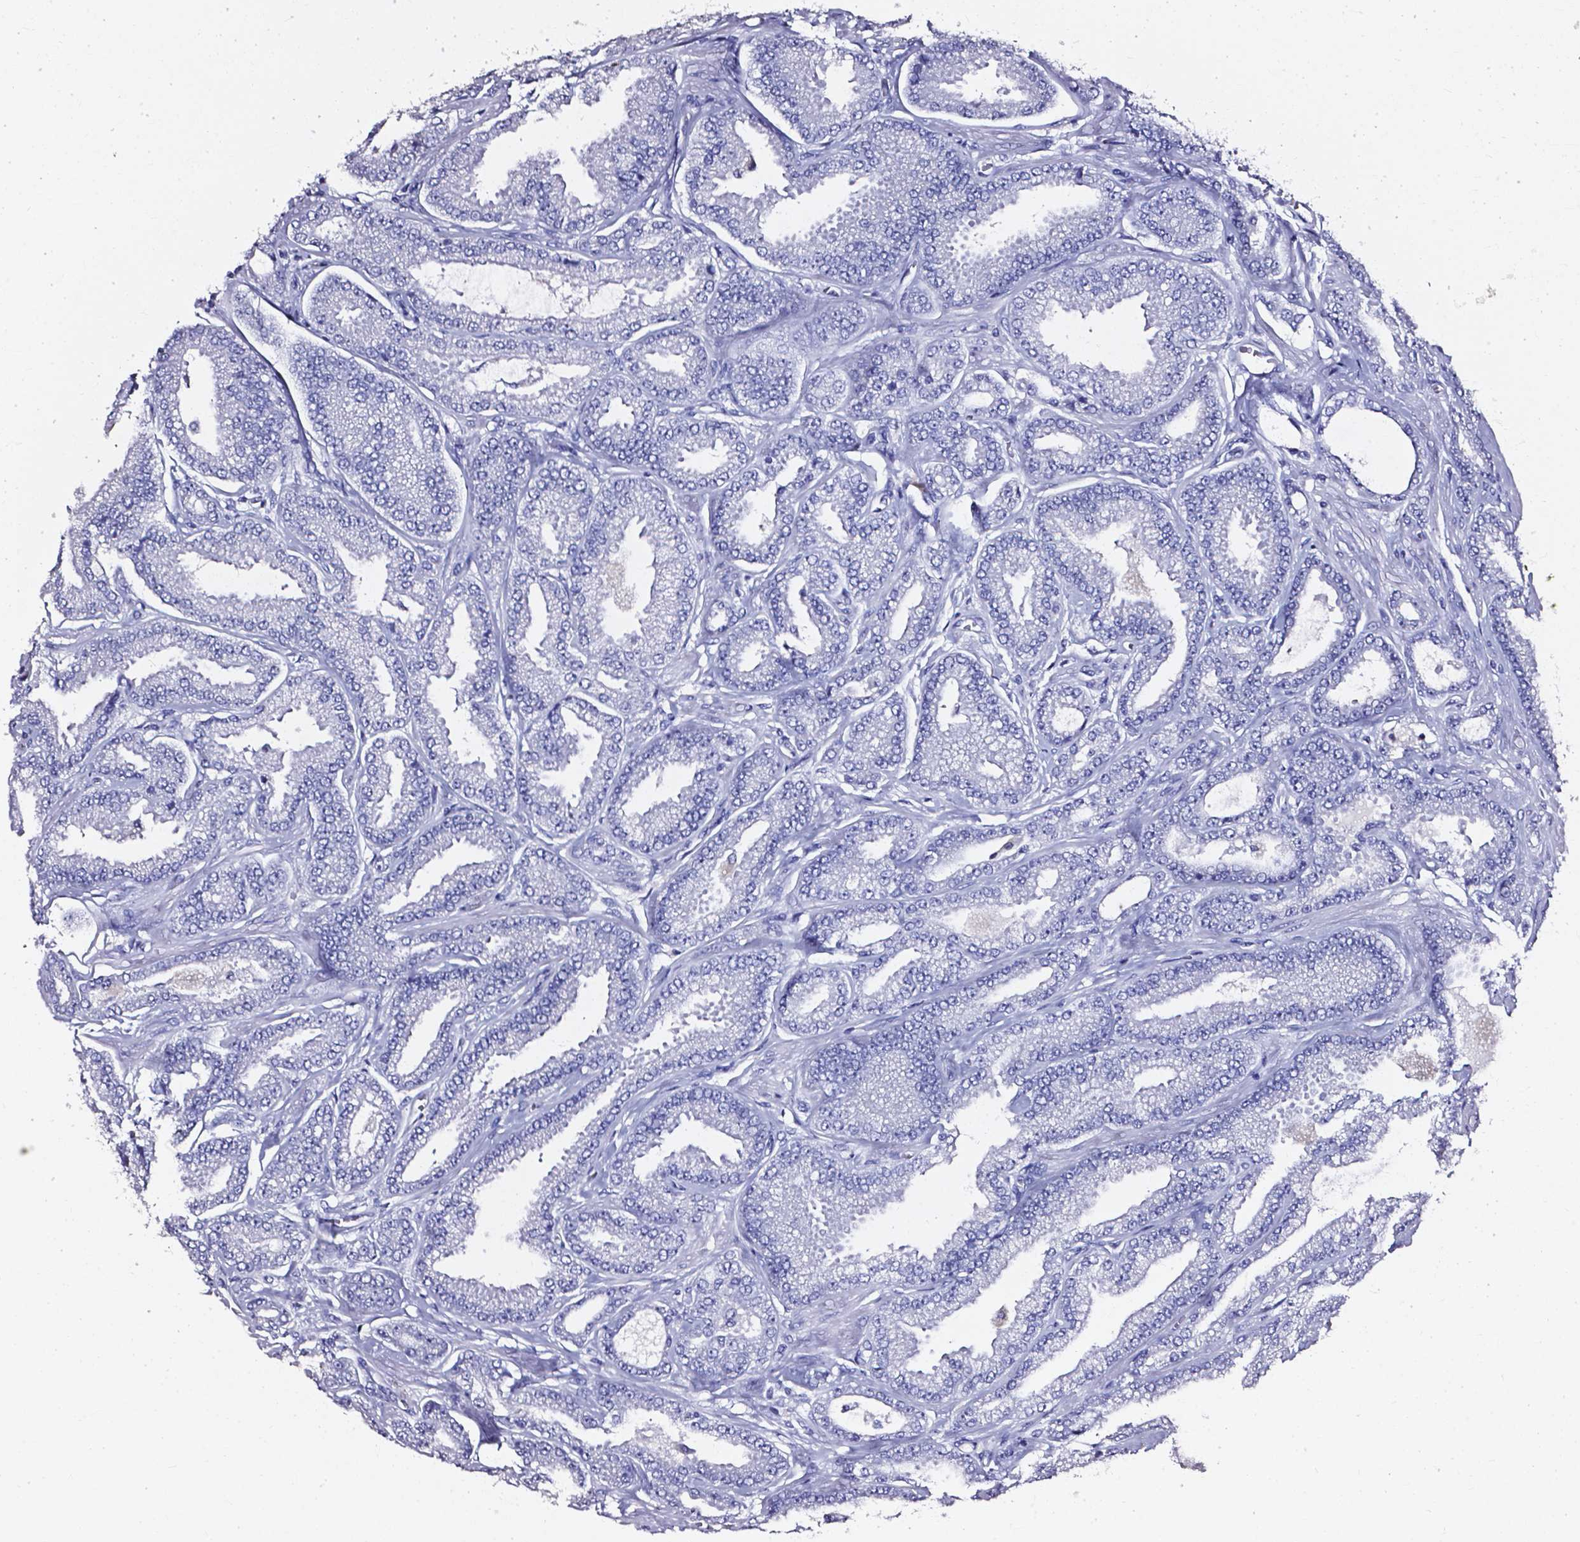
{"staining": {"intensity": "negative", "quantity": "none", "location": "none"}, "tissue": "prostate cancer", "cell_type": "Tumor cells", "image_type": "cancer", "snomed": [{"axis": "morphology", "description": "Adenocarcinoma, Low grade"}, {"axis": "topography", "description": "Prostate"}], "caption": "DAB (3,3'-diaminobenzidine) immunohistochemical staining of prostate cancer (adenocarcinoma (low-grade)) exhibits no significant staining in tumor cells.", "gene": "AKR1B10", "patient": {"sex": "male", "age": 55}}